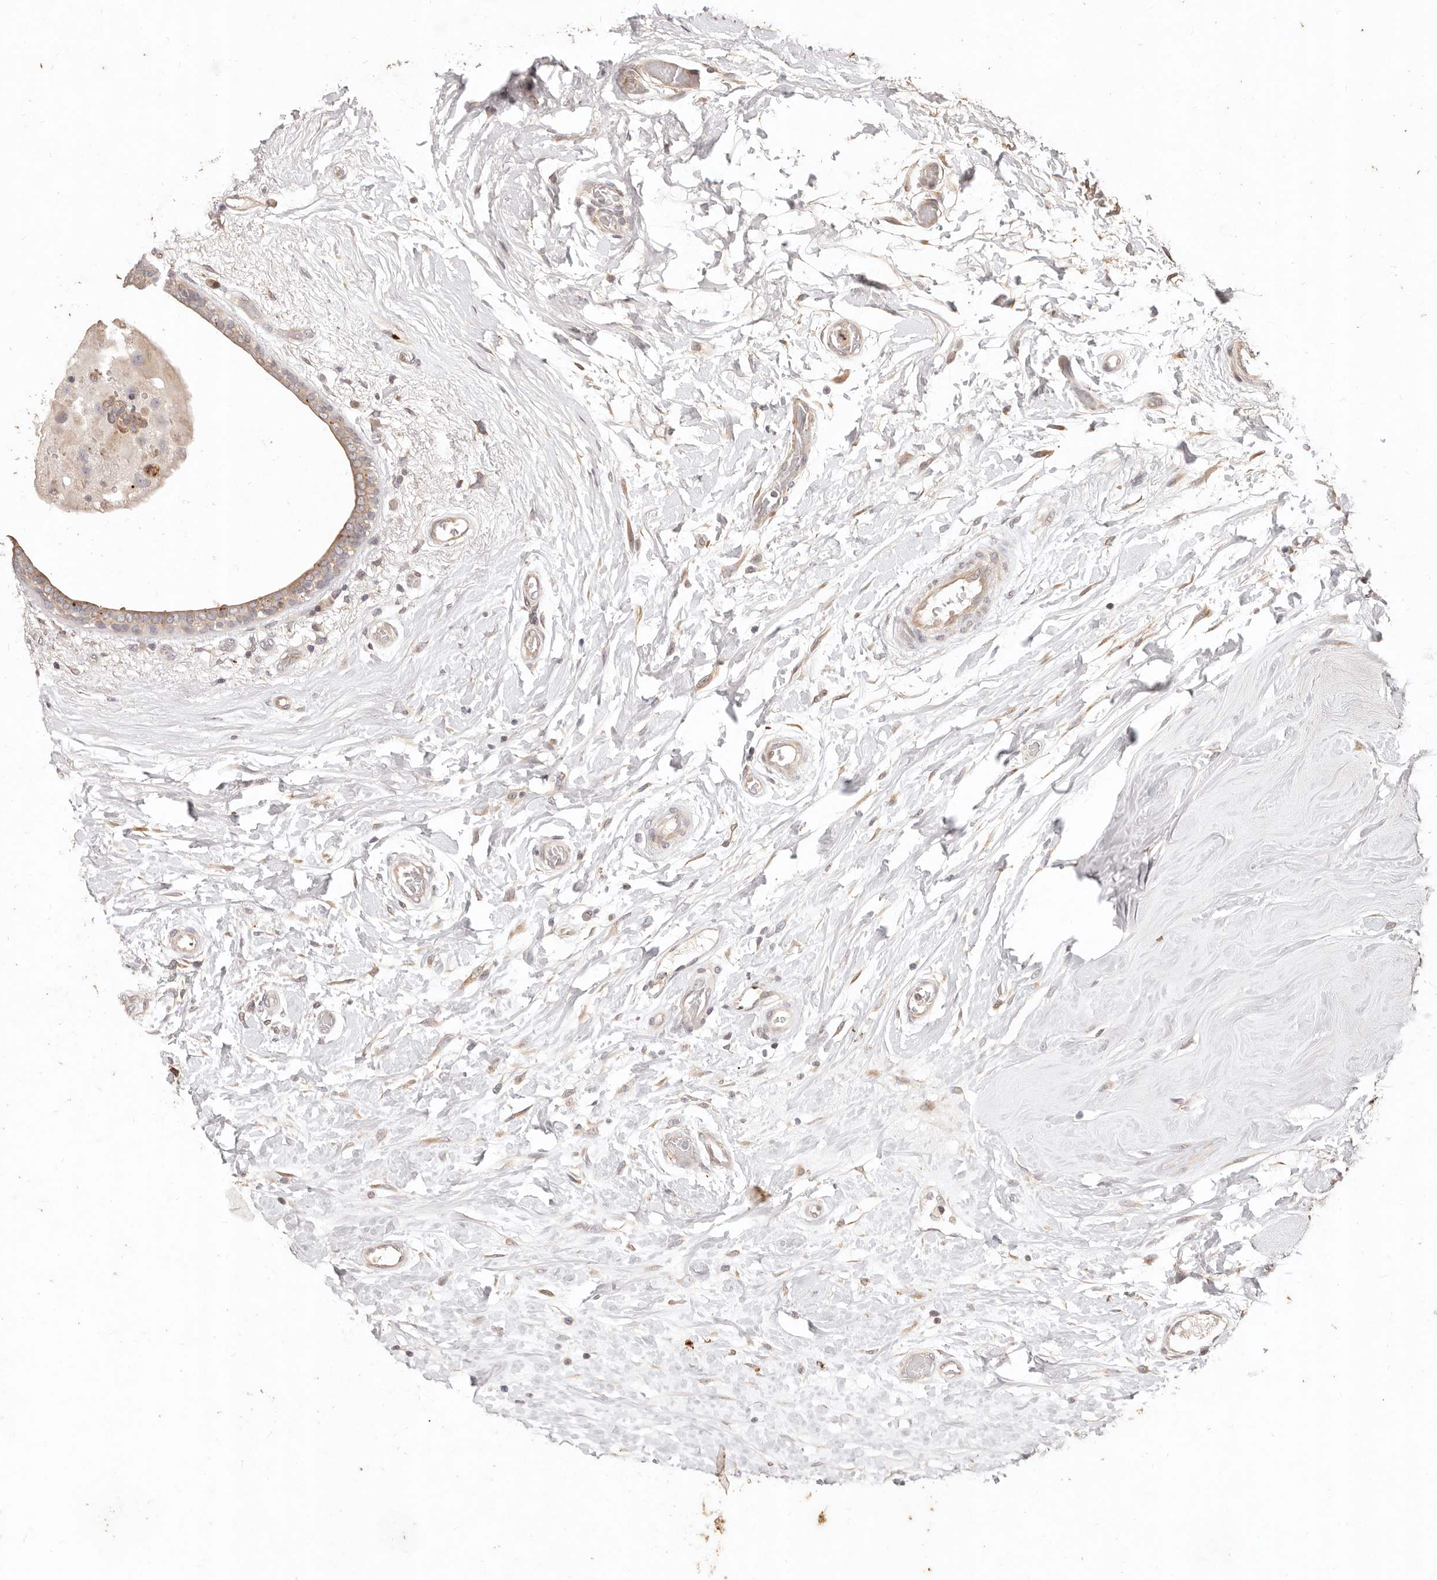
{"staining": {"intensity": "weak", "quantity": "<25%", "location": "cytoplasmic/membranous"}, "tissue": "breast cancer", "cell_type": "Tumor cells", "image_type": "cancer", "snomed": [{"axis": "morphology", "description": "Duct carcinoma"}, {"axis": "topography", "description": "Breast"}], "caption": "Image shows no protein staining in tumor cells of breast cancer tissue.", "gene": "KIF9", "patient": {"sex": "female", "age": 62}}